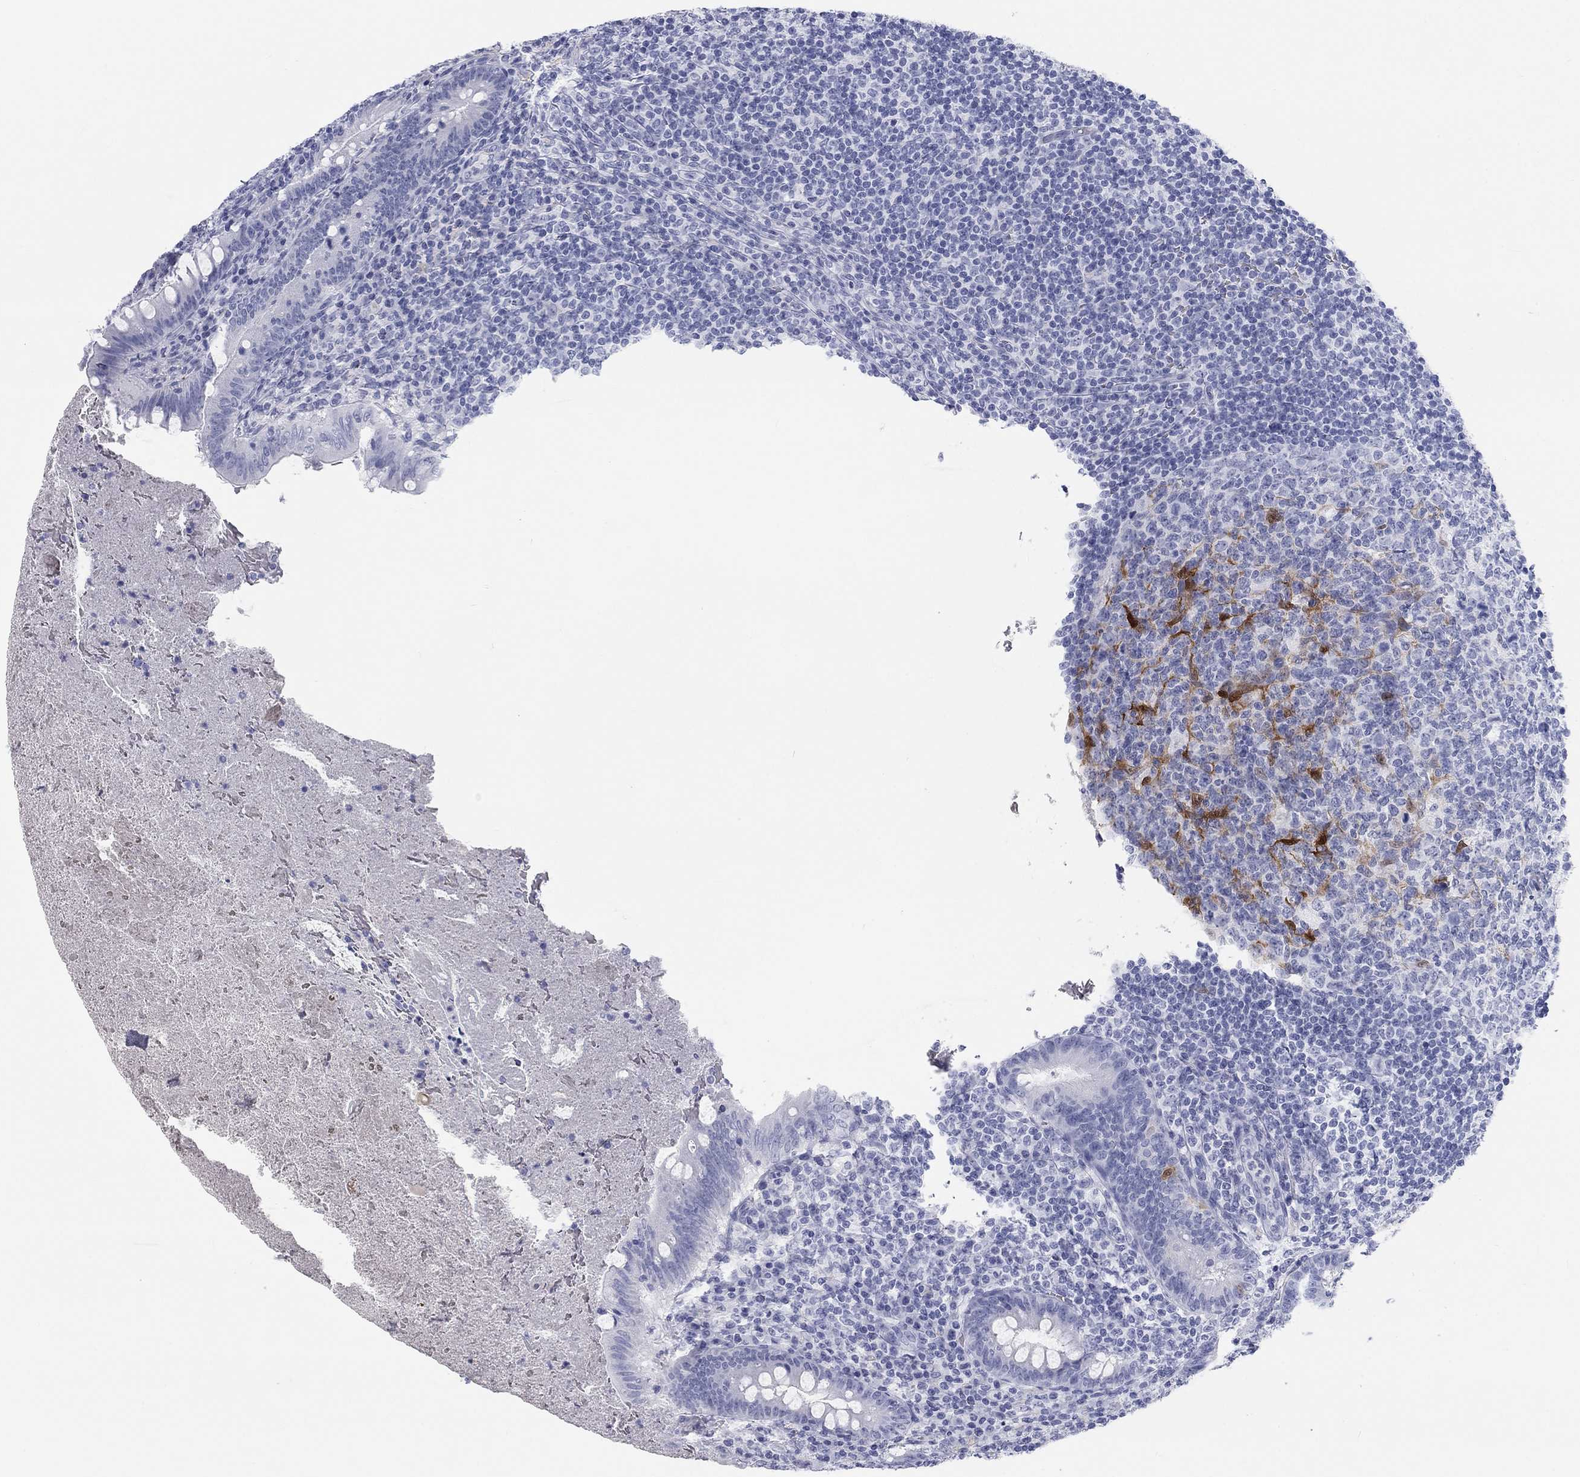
{"staining": {"intensity": "negative", "quantity": "none", "location": "none"}, "tissue": "appendix", "cell_type": "Glandular cells", "image_type": "normal", "snomed": [{"axis": "morphology", "description": "Normal tissue, NOS"}, {"axis": "topography", "description": "Appendix"}], "caption": "A photomicrograph of appendix stained for a protein shows no brown staining in glandular cells.", "gene": "CALB1", "patient": {"sex": "male", "age": 47}}